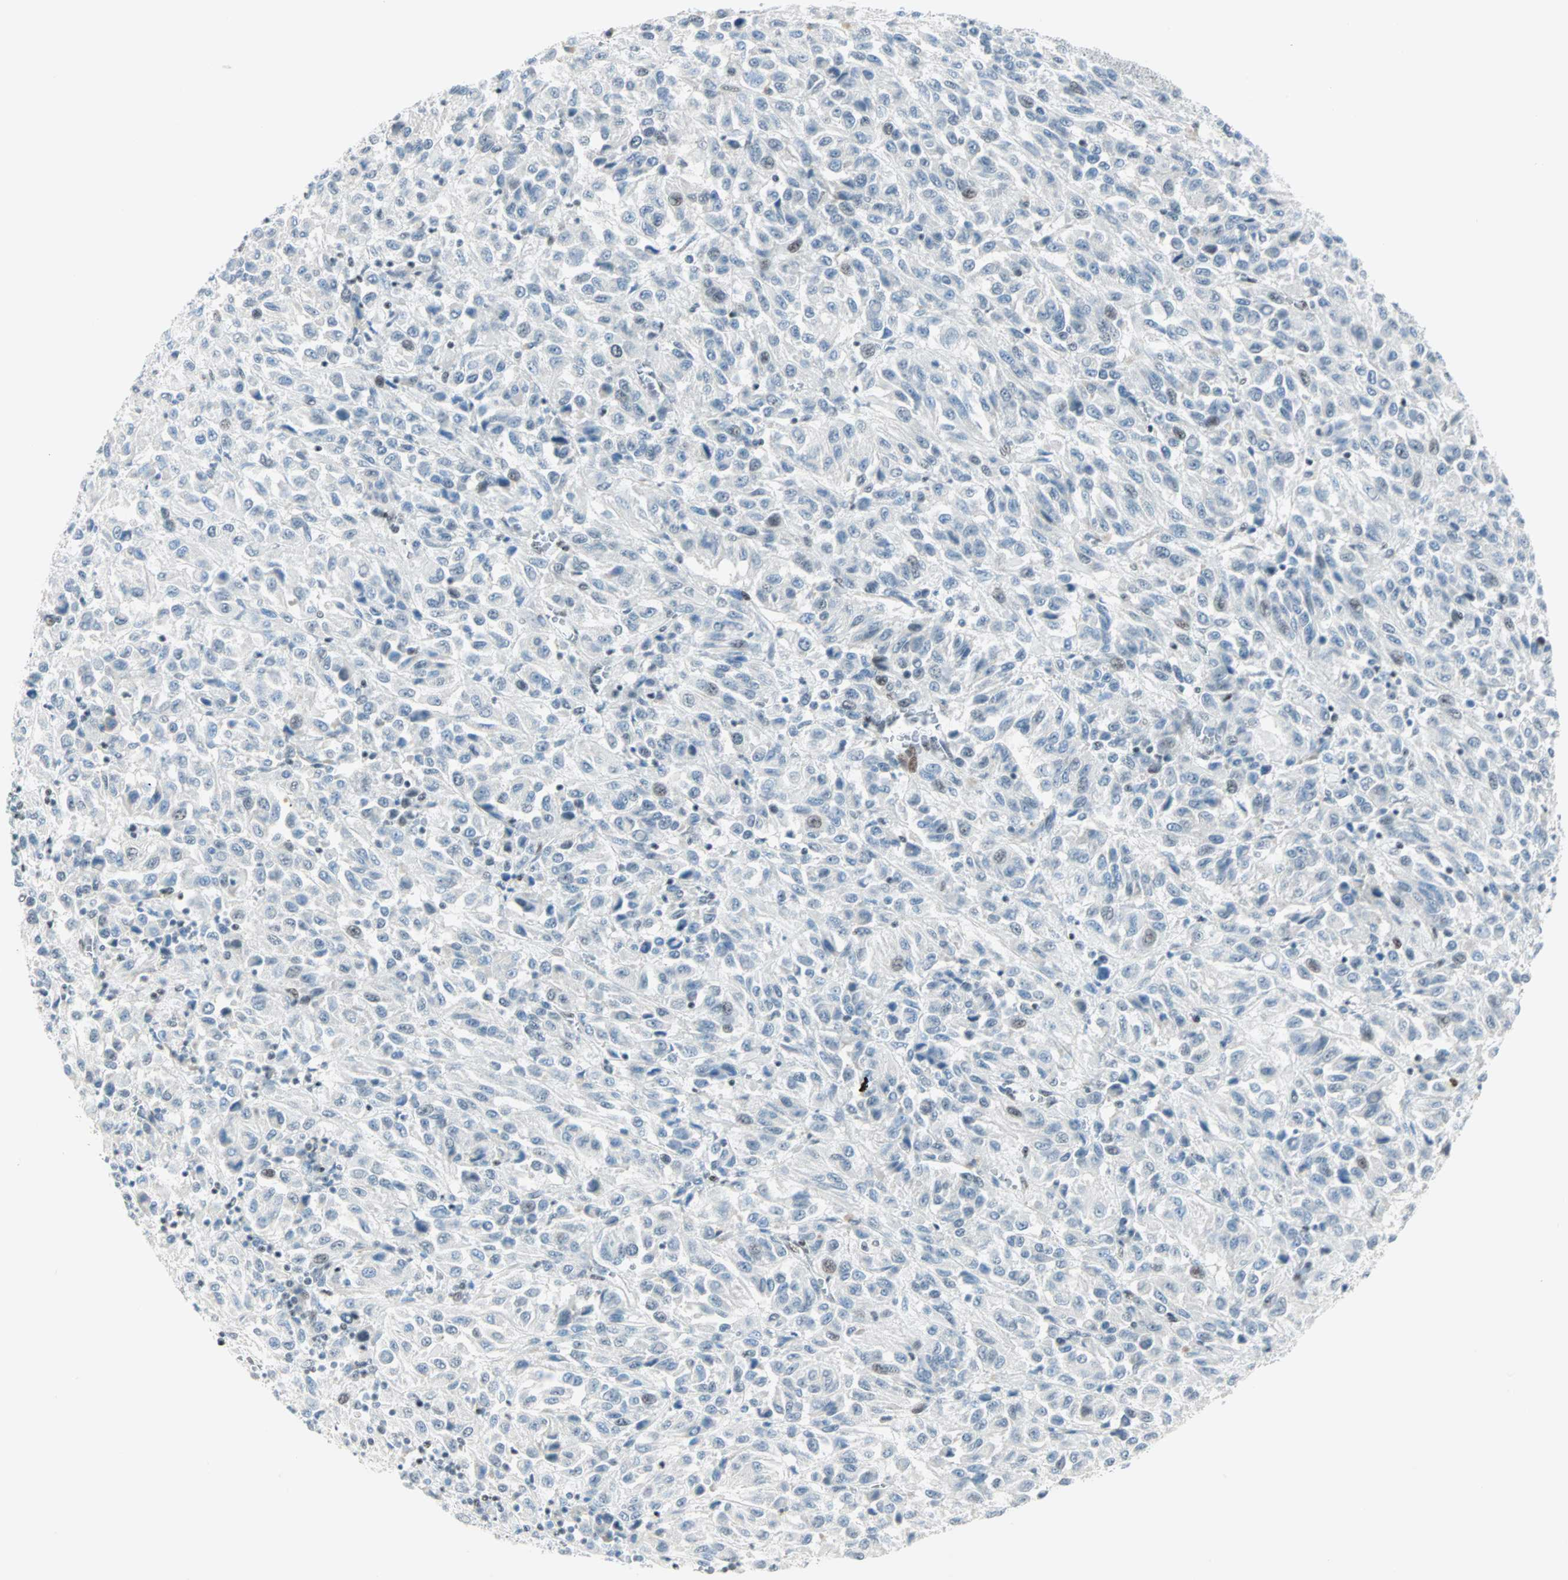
{"staining": {"intensity": "negative", "quantity": "none", "location": "none"}, "tissue": "melanoma", "cell_type": "Tumor cells", "image_type": "cancer", "snomed": [{"axis": "morphology", "description": "Malignant melanoma, Metastatic site"}, {"axis": "topography", "description": "Lung"}], "caption": "Tumor cells show no significant staining in melanoma.", "gene": "PKNOX1", "patient": {"sex": "male", "age": 64}}